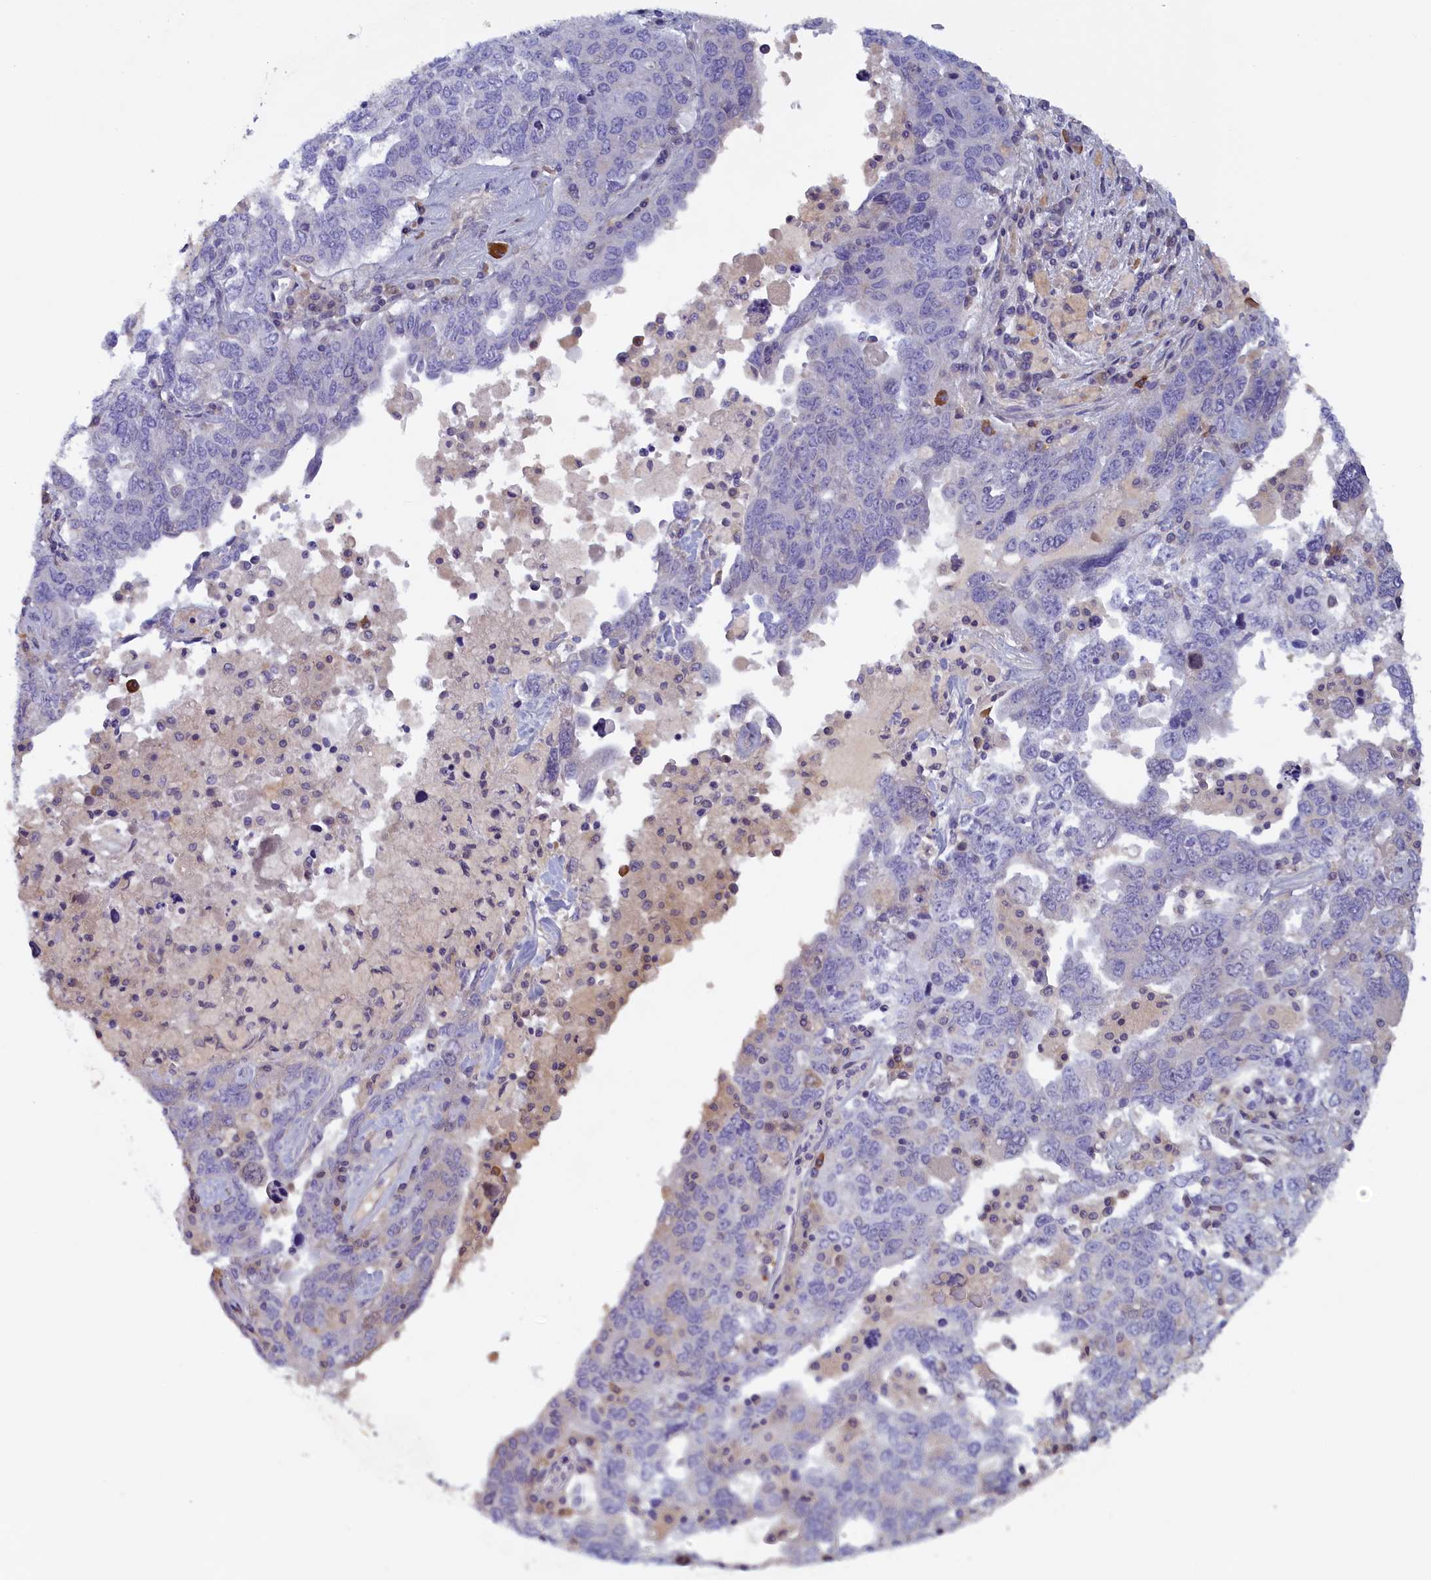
{"staining": {"intensity": "negative", "quantity": "none", "location": "none"}, "tissue": "ovarian cancer", "cell_type": "Tumor cells", "image_type": "cancer", "snomed": [{"axis": "morphology", "description": "Carcinoma, endometroid"}, {"axis": "topography", "description": "Ovary"}], "caption": "The photomicrograph demonstrates no significant expression in tumor cells of ovarian cancer (endometroid carcinoma). (DAB IHC visualized using brightfield microscopy, high magnification).", "gene": "NUBP1", "patient": {"sex": "female", "age": 62}}